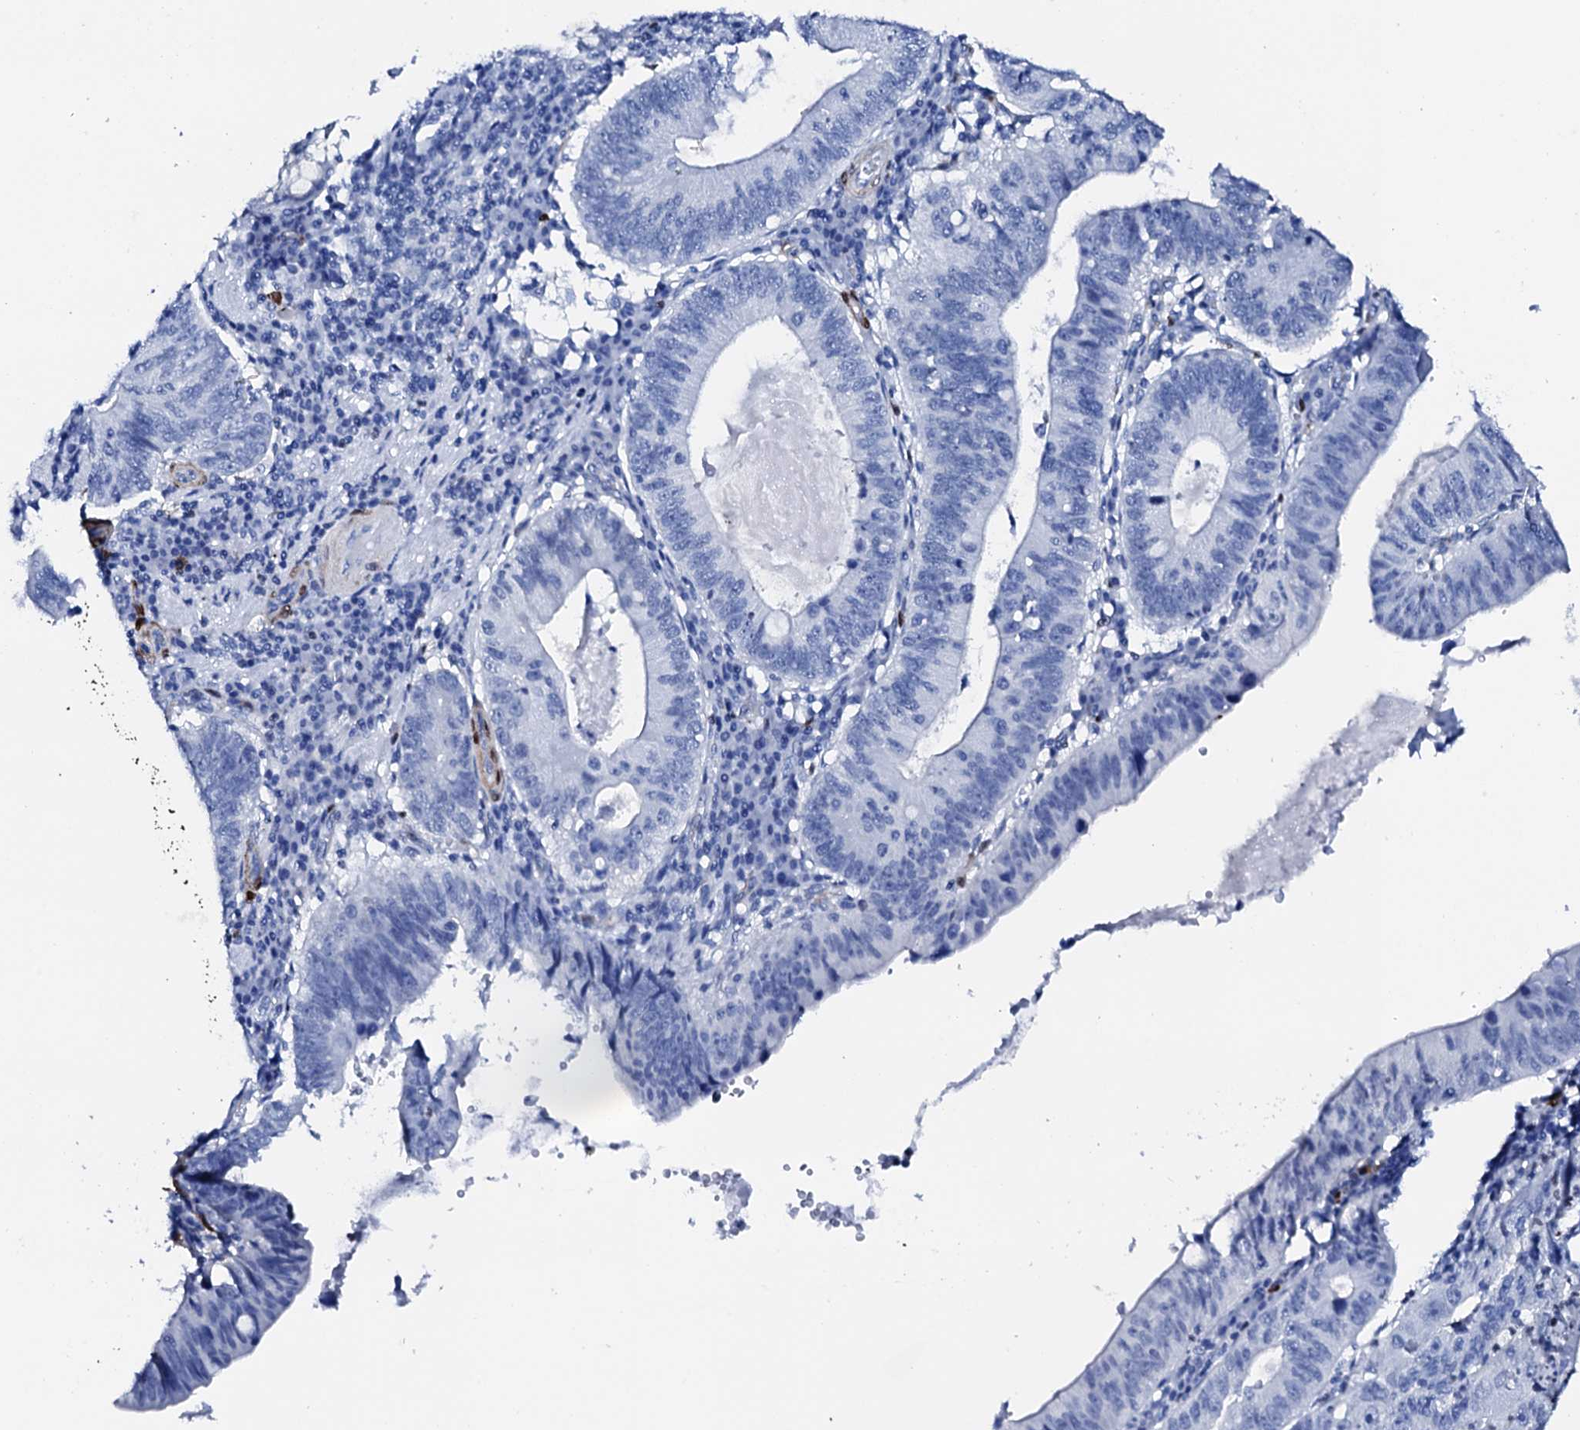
{"staining": {"intensity": "negative", "quantity": "none", "location": "none"}, "tissue": "stomach cancer", "cell_type": "Tumor cells", "image_type": "cancer", "snomed": [{"axis": "morphology", "description": "Adenocarcinoma, NOS"}, {"axis": "topography", "description": "Stomach"}], "caption": "Micrograph shows no protein positivity in tumor cells of stomach cancer tissue.", "gene": "NRIP2", "patient": {"sex": "male", "age": 59}}